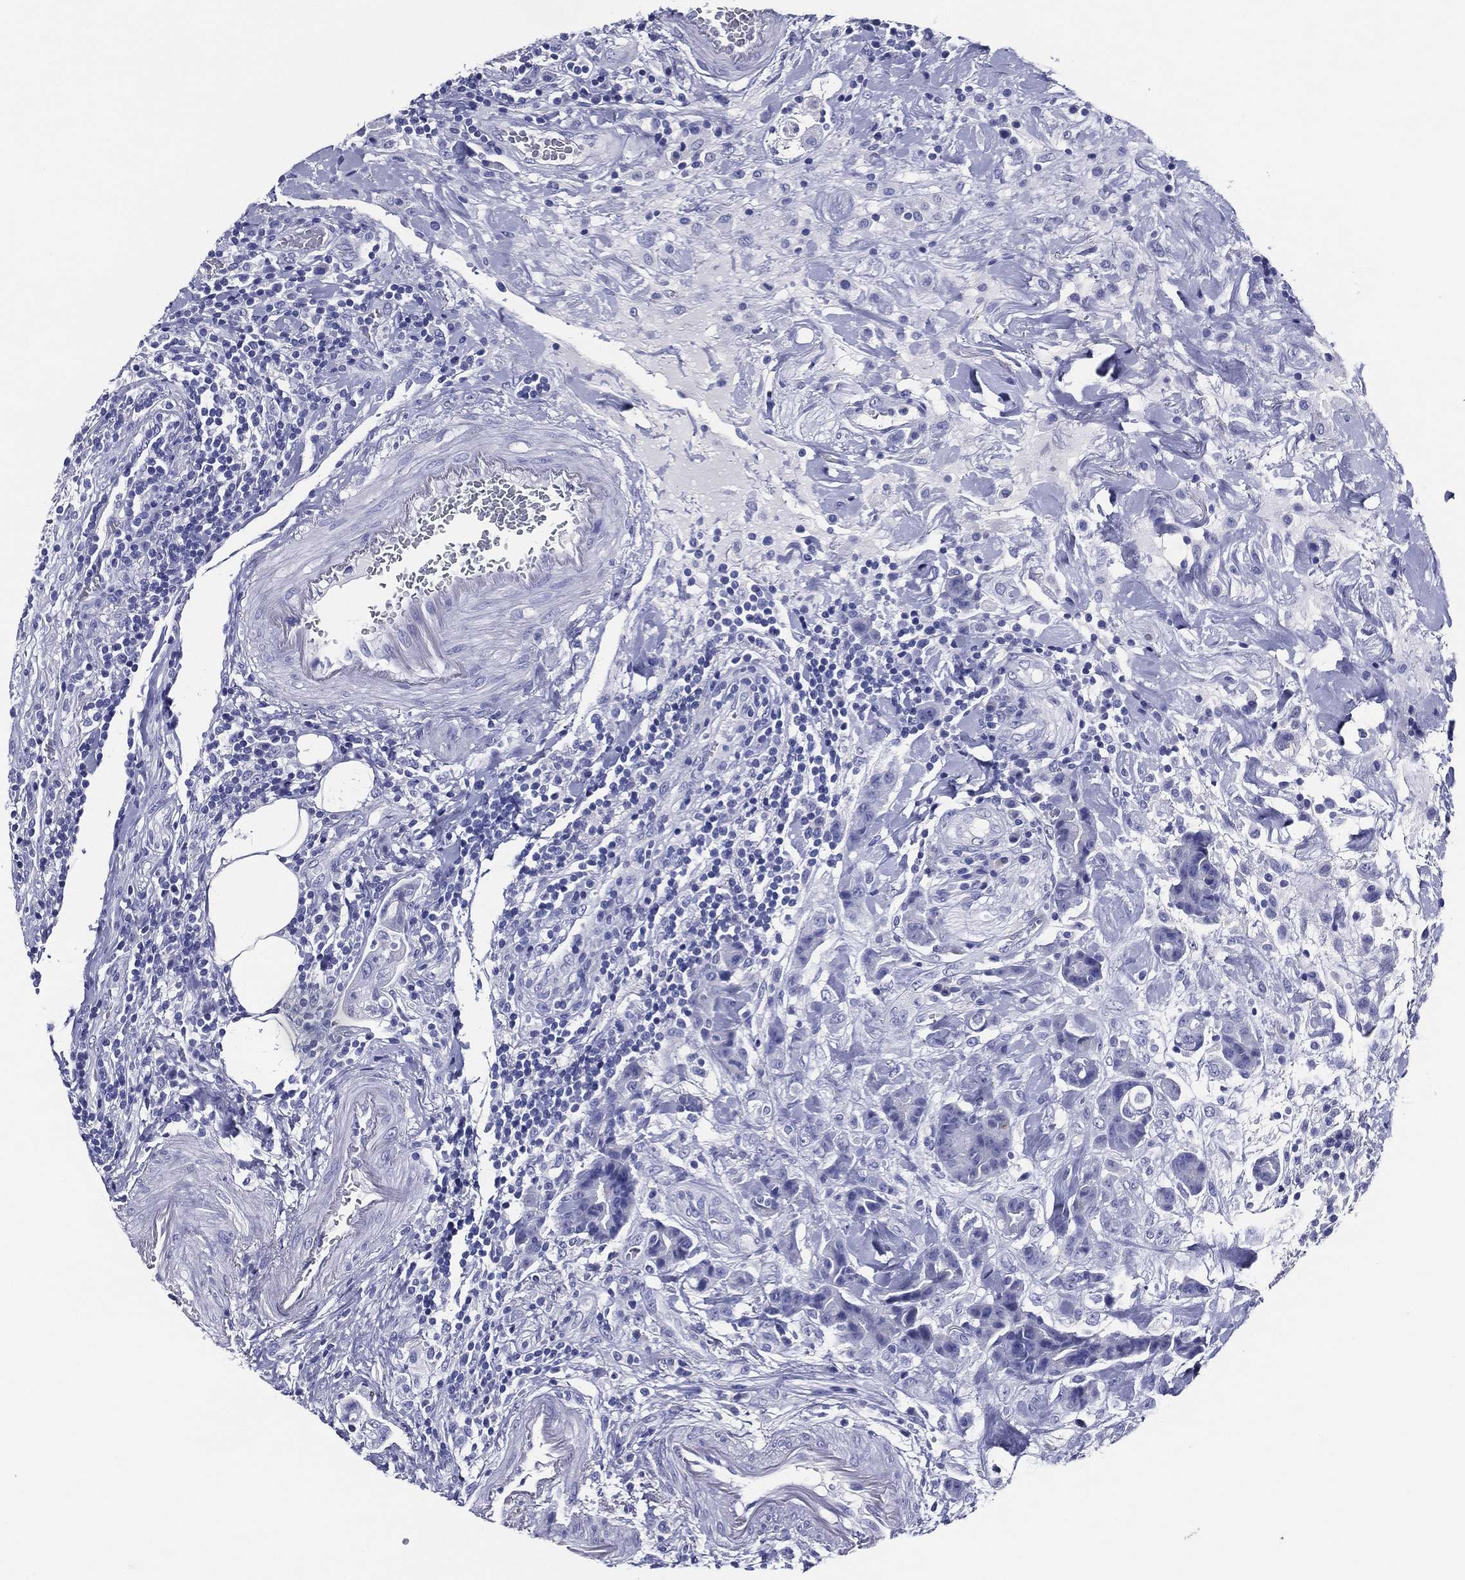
{"staining": {"intensity": "negative", "quantity": "none", "location": "none"}, "tissue": "colorectal cancer", "cell_type": "Tumor cells", "image_type": "cancer", "snomed": [{"axis": "morphology", "description": "Adenocarcinoma, NOS"}, {"axis": "topography", "description": "Colon"}], "caption": "A high-resolution image shows IHC staining of colorectal cancer (adenocarcinoma), which reveals no significant expression in tumor cells.", "gene": "ACE2", "patient": {"sex": "female", "age": 69}}